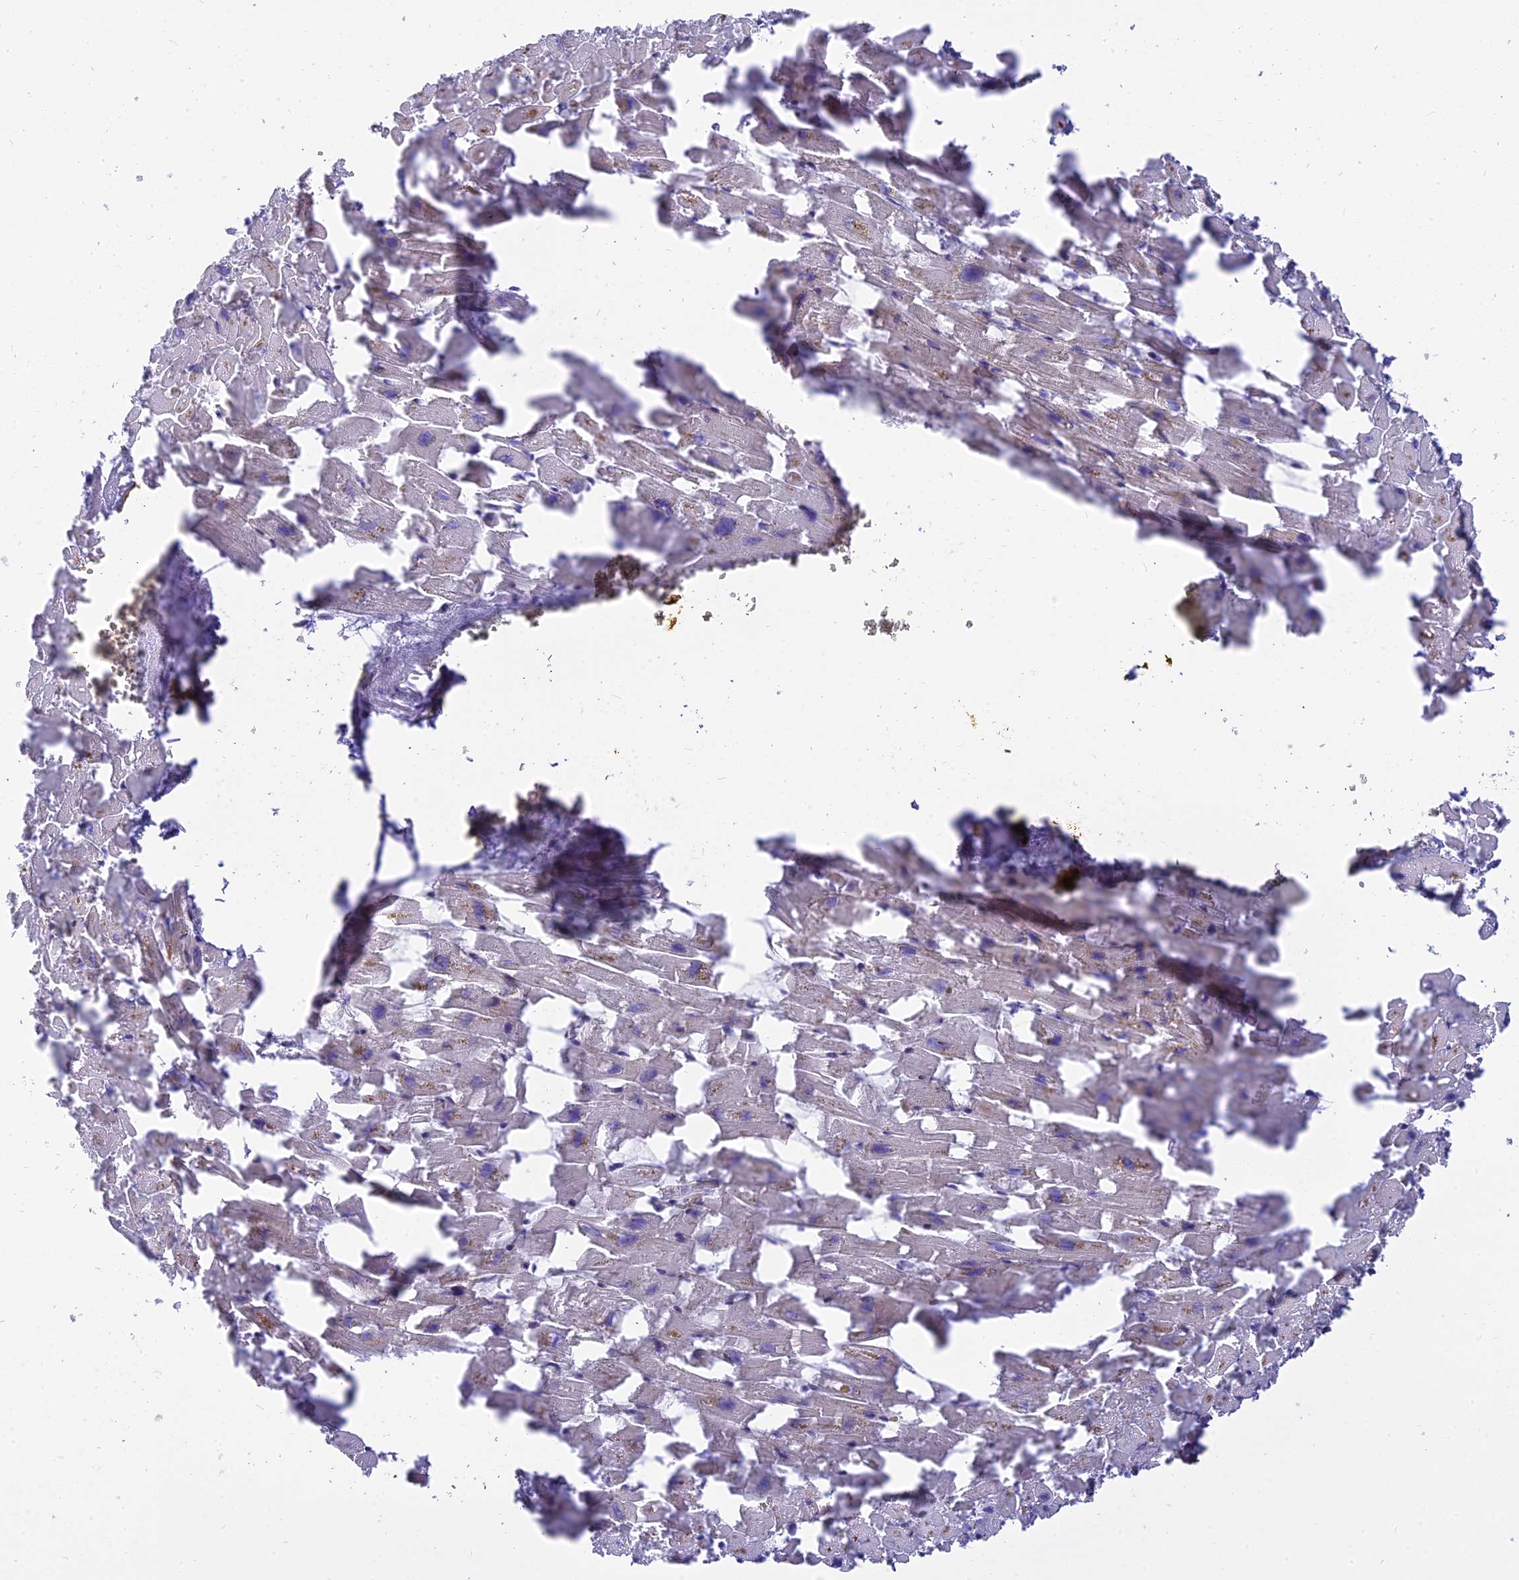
{"staining": {"intensity": "negative", "quantity": "none", "location": "none"}, "tissue": "heart muscle", "cell_type": "Cardiomyocytes", "image_type": "normal", "snomed": [{"axis": "morphology", "description": "Normal tissue, NOS"}, {"axis": "topography", "description": "Heart"}], "caption": "IHC micrograph of normal human heart muscle stained for a protein (brown), which displays no staining in cardiomyocytes. (Stains: DAB (3,3'-diaminobenzidine) immunohistochemistry with hematoxylin counter stain, Microscopy: brightfield microscopy at high magnification).", "gene": "MBD3L1", "patient": {"sex": "female", "age": 64}}